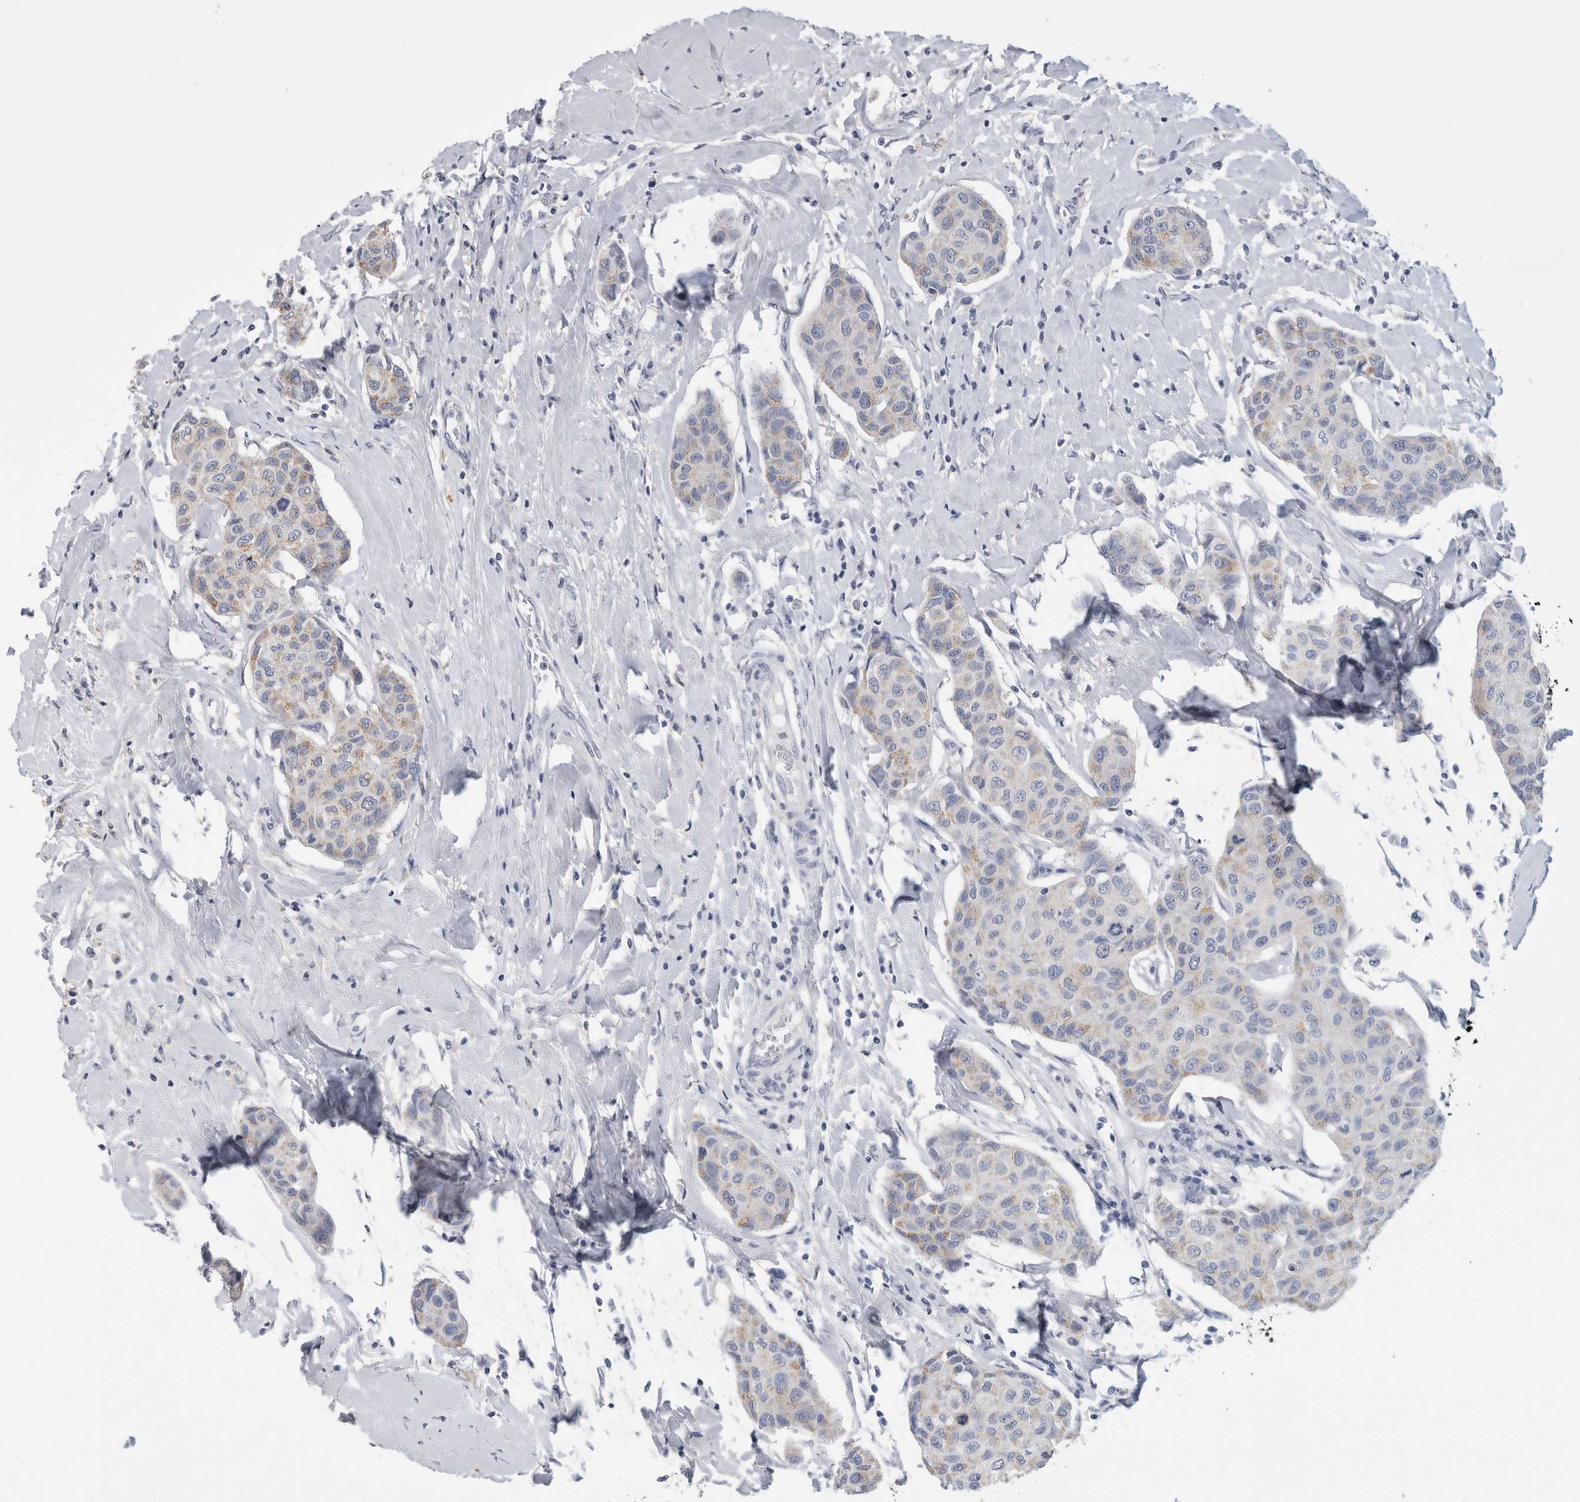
{"staining": {"intensity": "weak", "quantity": "25%-75%", "location": "cytoplasmic/membranous"}, "tissue": "breast cancer", "cell_type": "Tumor cells", "image_type": "cancer", "snomed": [{"axis": "morphology", "description": "Duct carcinoma"}, {"axis": "topography", "description": "Breast"}], "caption": "Breast cancer was stained to show a protein in brown. There is low levels of weak cytoplasmic/membranous positivity in about 25%-75% of tumor cells.", "gene": "CNTFR", "patient": {"sex": "female", "age": 80}}